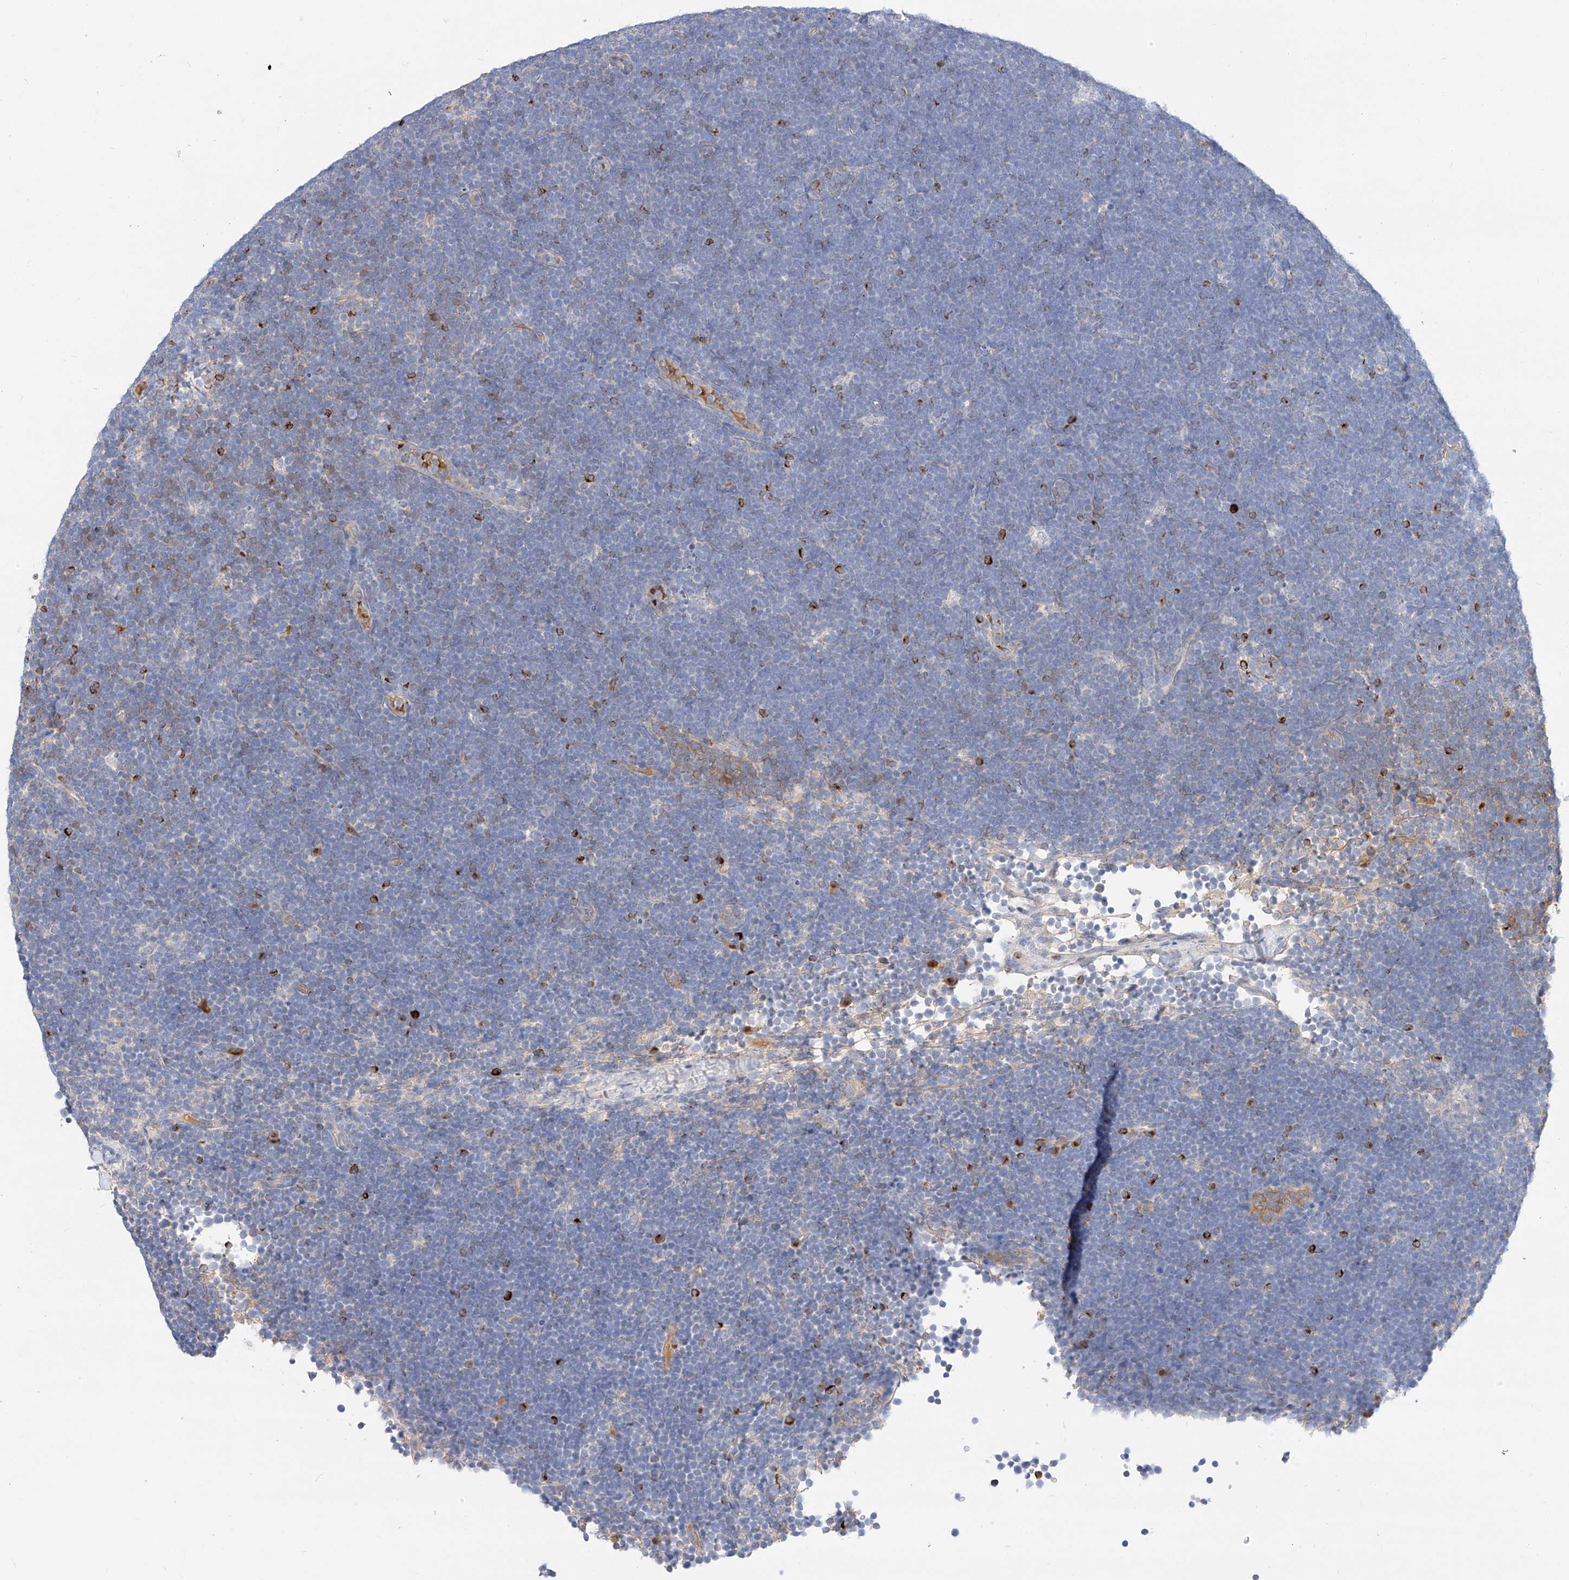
{"staining": {"intensity": "negative", "quantity": "none", "location": "none"}, "tissue": "lymphoma", "cell_type": "Tumor cells", "image_type": "cancer", "snomed": [{"axis": "morphology", "description": "Malignant lymphoma, non-Hodgkin's type, High grade"}, {"axis": "topography", "description": "Lymph node"}], "caption": "An IHC micrograph of high-grade malignant lymphoma, non-Hodgkin's type is shown. There is no staining in tumor cells of high-grade malignant lymphoma, non-Hodgkin's type.", "gene": "MAP7", "patient": {"sex": "male", "age": 13}}